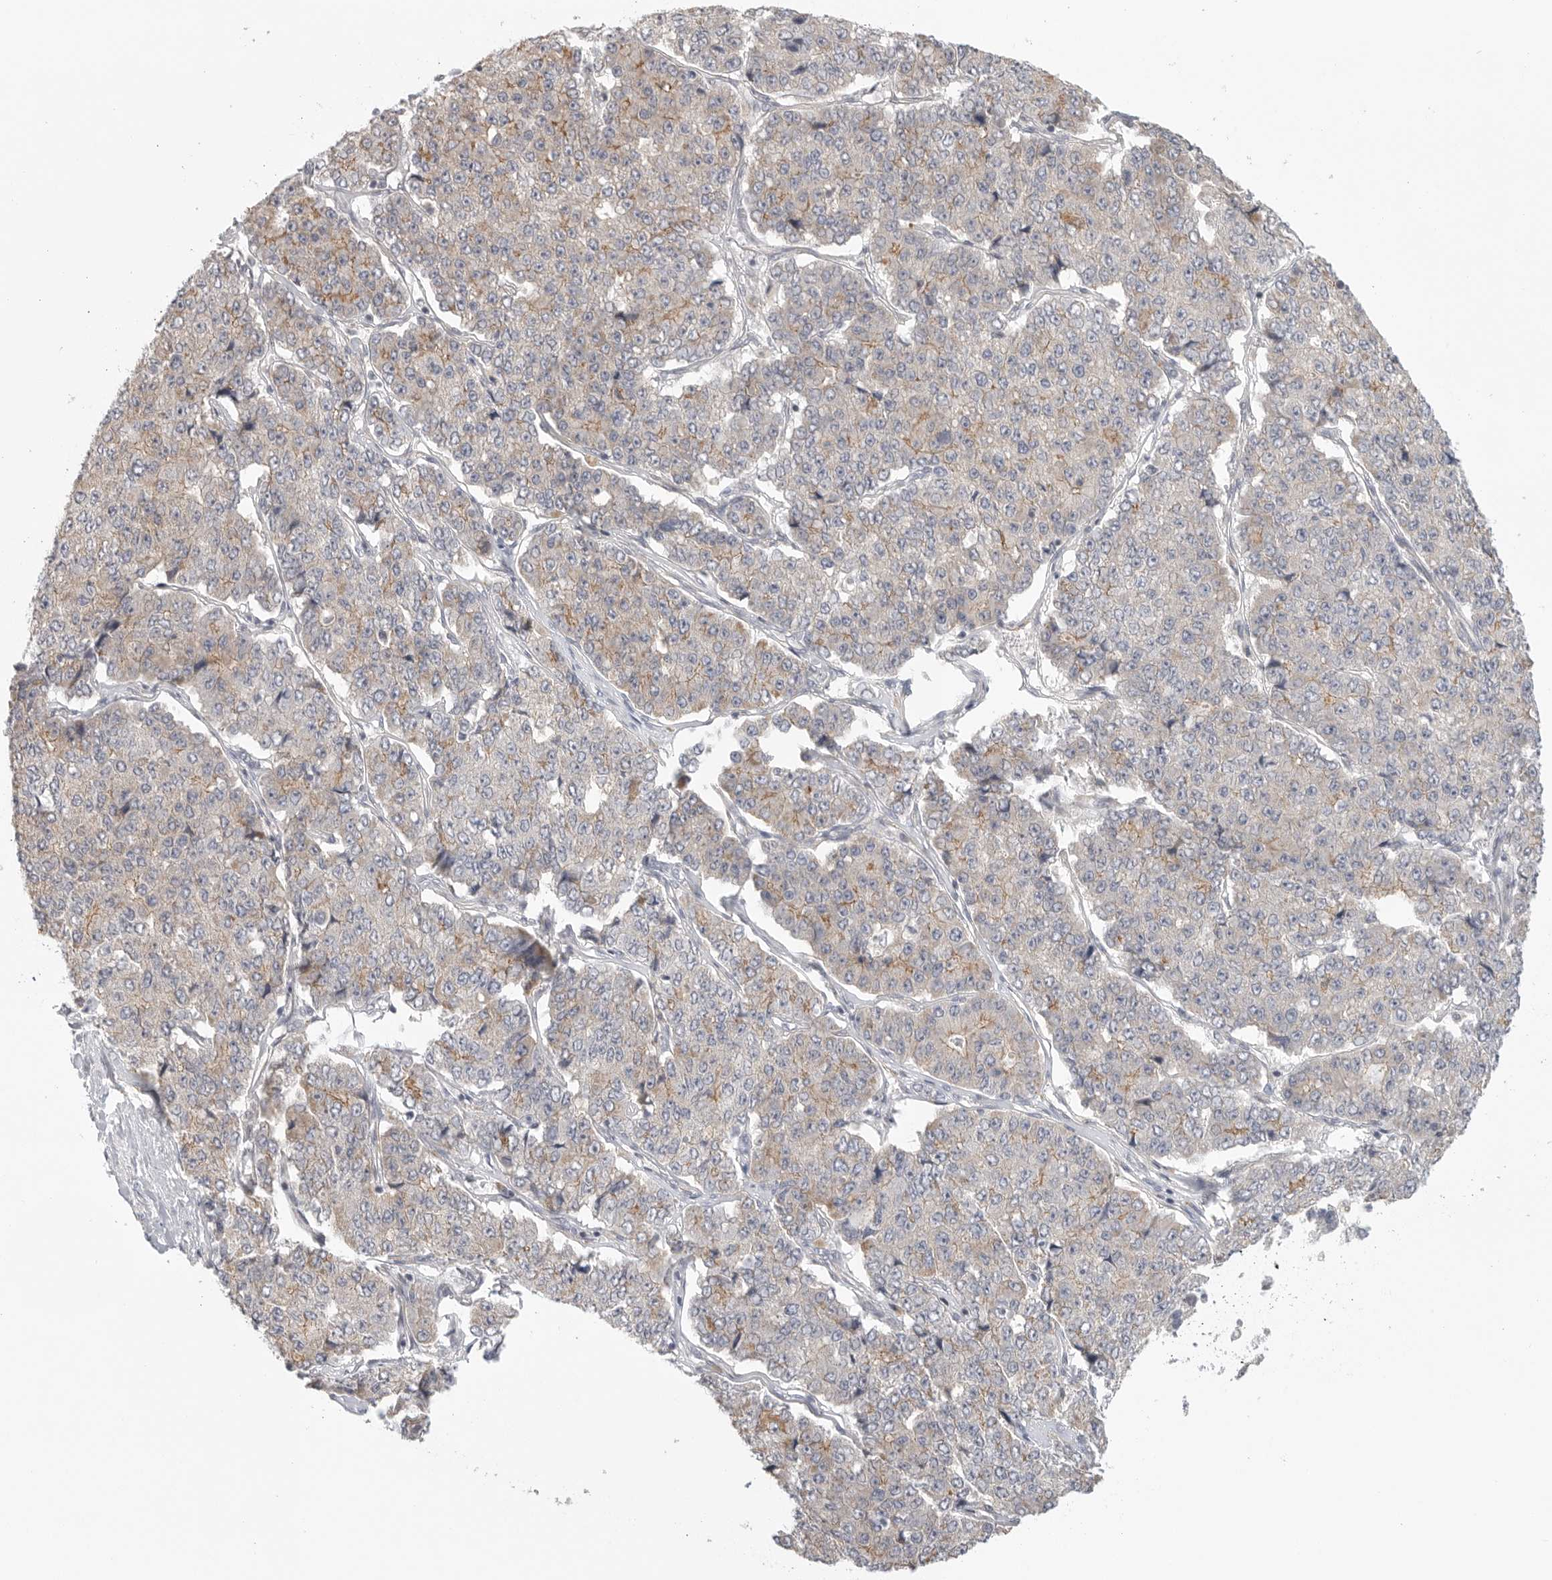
{"staining": {"intensity": "weak", "quantity": "<25%", "location": "cytoplasmic/membranous"}, "tissue": "pancreatic cancer", "cell_type": "Tumor cells", "image_type": "cancer", "snomed": [{"axis": "morphology", "description": "Adenocarcinoma, NOS"}, {"axis": "topography", "description": "Pancreas"}], "caption": "This is an immunohistochemistry histopathology image of human pancreatic cancer. There is no staining in tumor cells.", "gene": "STAB2", "patient": {"sex": "male", "age": 50}}